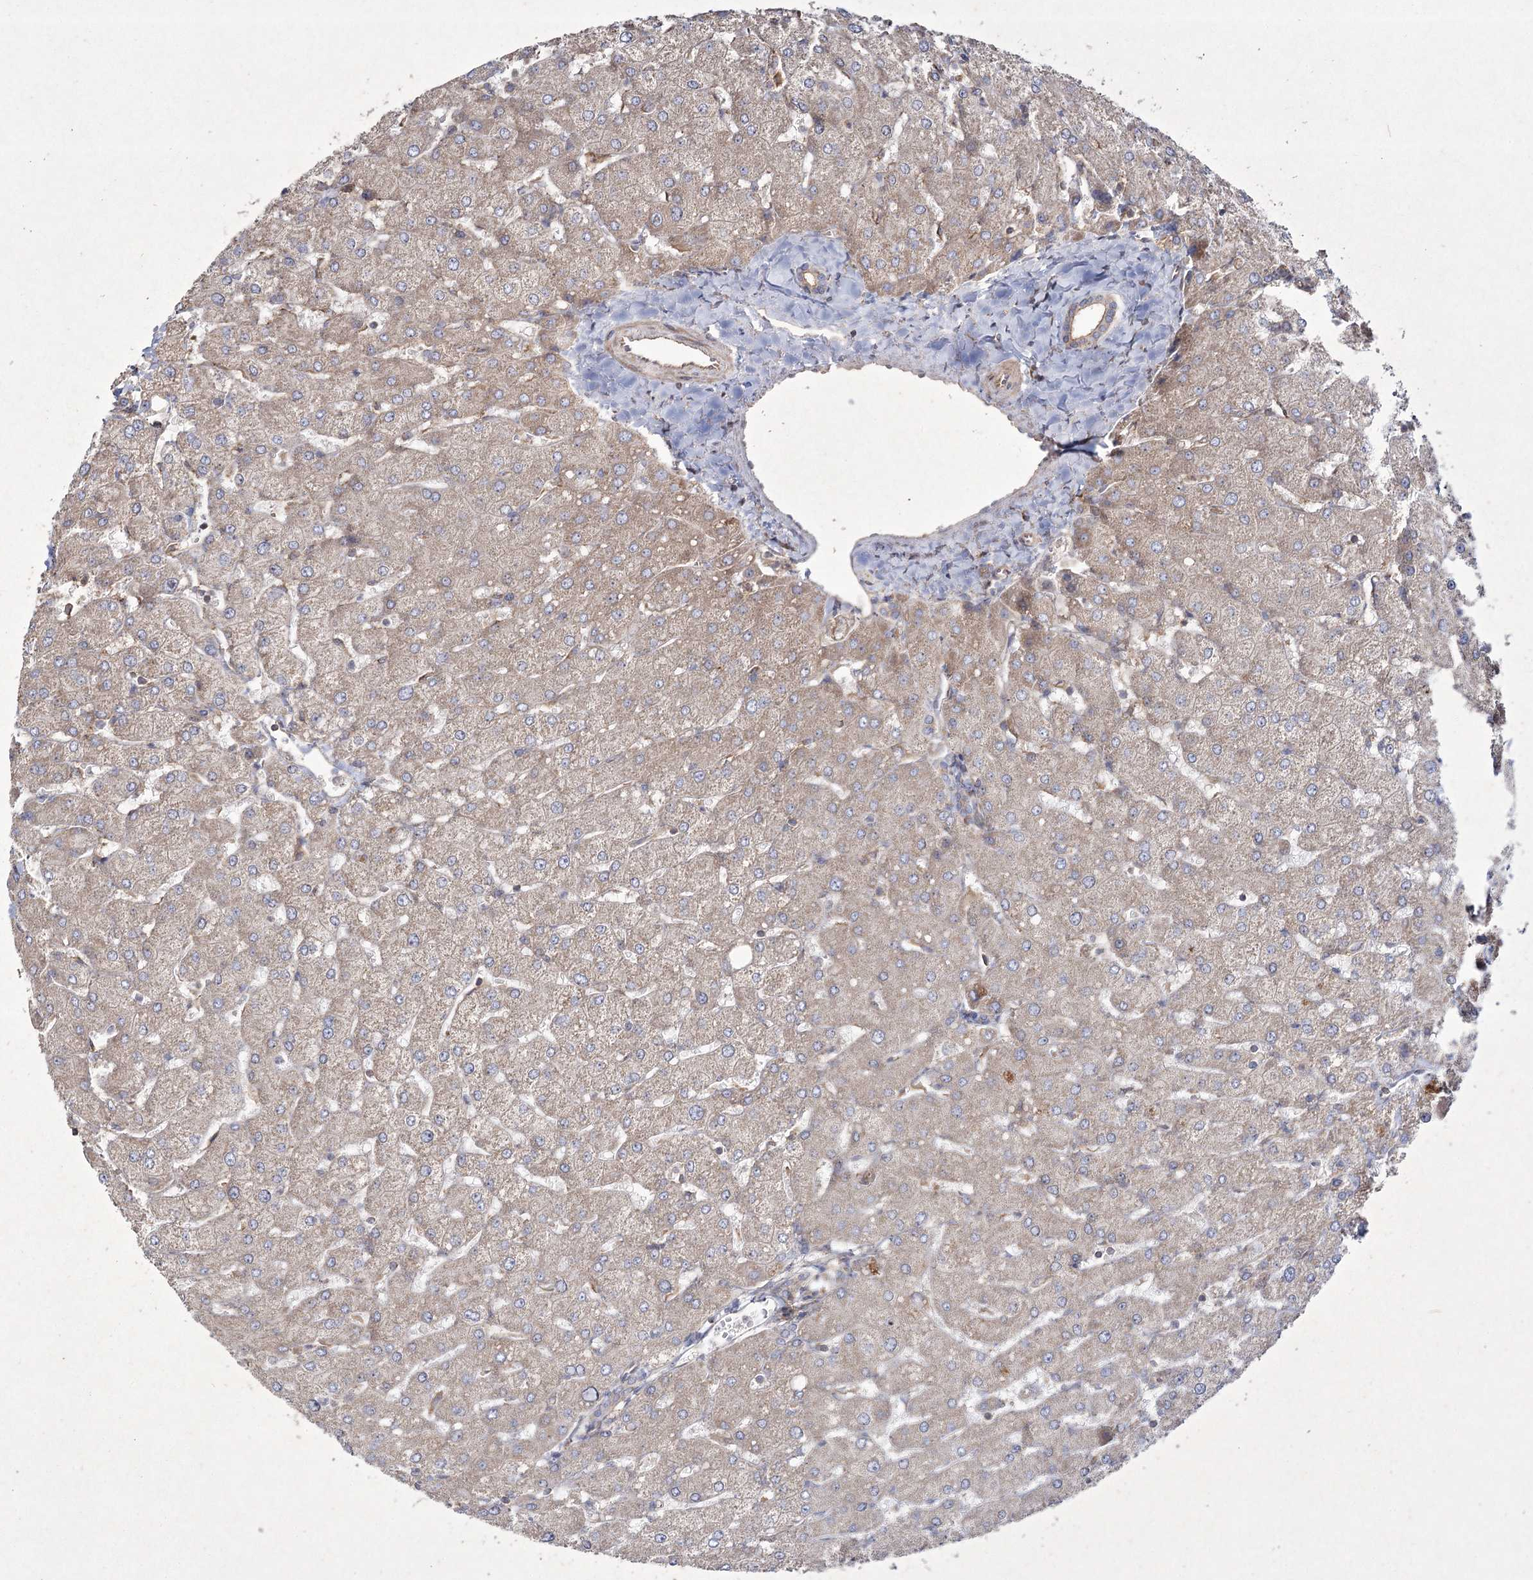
{"staining": {"intensity": "weak", "quantity": "25%-75%", "location": "cytoplasmic/membranous"}, "tissue": "liver", "cell_type": "Cholangiocytes", "image_type": "normal", "snomed": [{"axis": "morphology", "description": "Normal tissue, NOS"}, {"axis": "topography", "description": "Liver"}], "caption": "The photomicrograph demonstrates a brown stain indicating the presence of a protein in the cytoplasmic/membranous of cholangiocytes in liver.", "gene": "SH3TC1", "patient": {"sex": "male", "age": 55}}